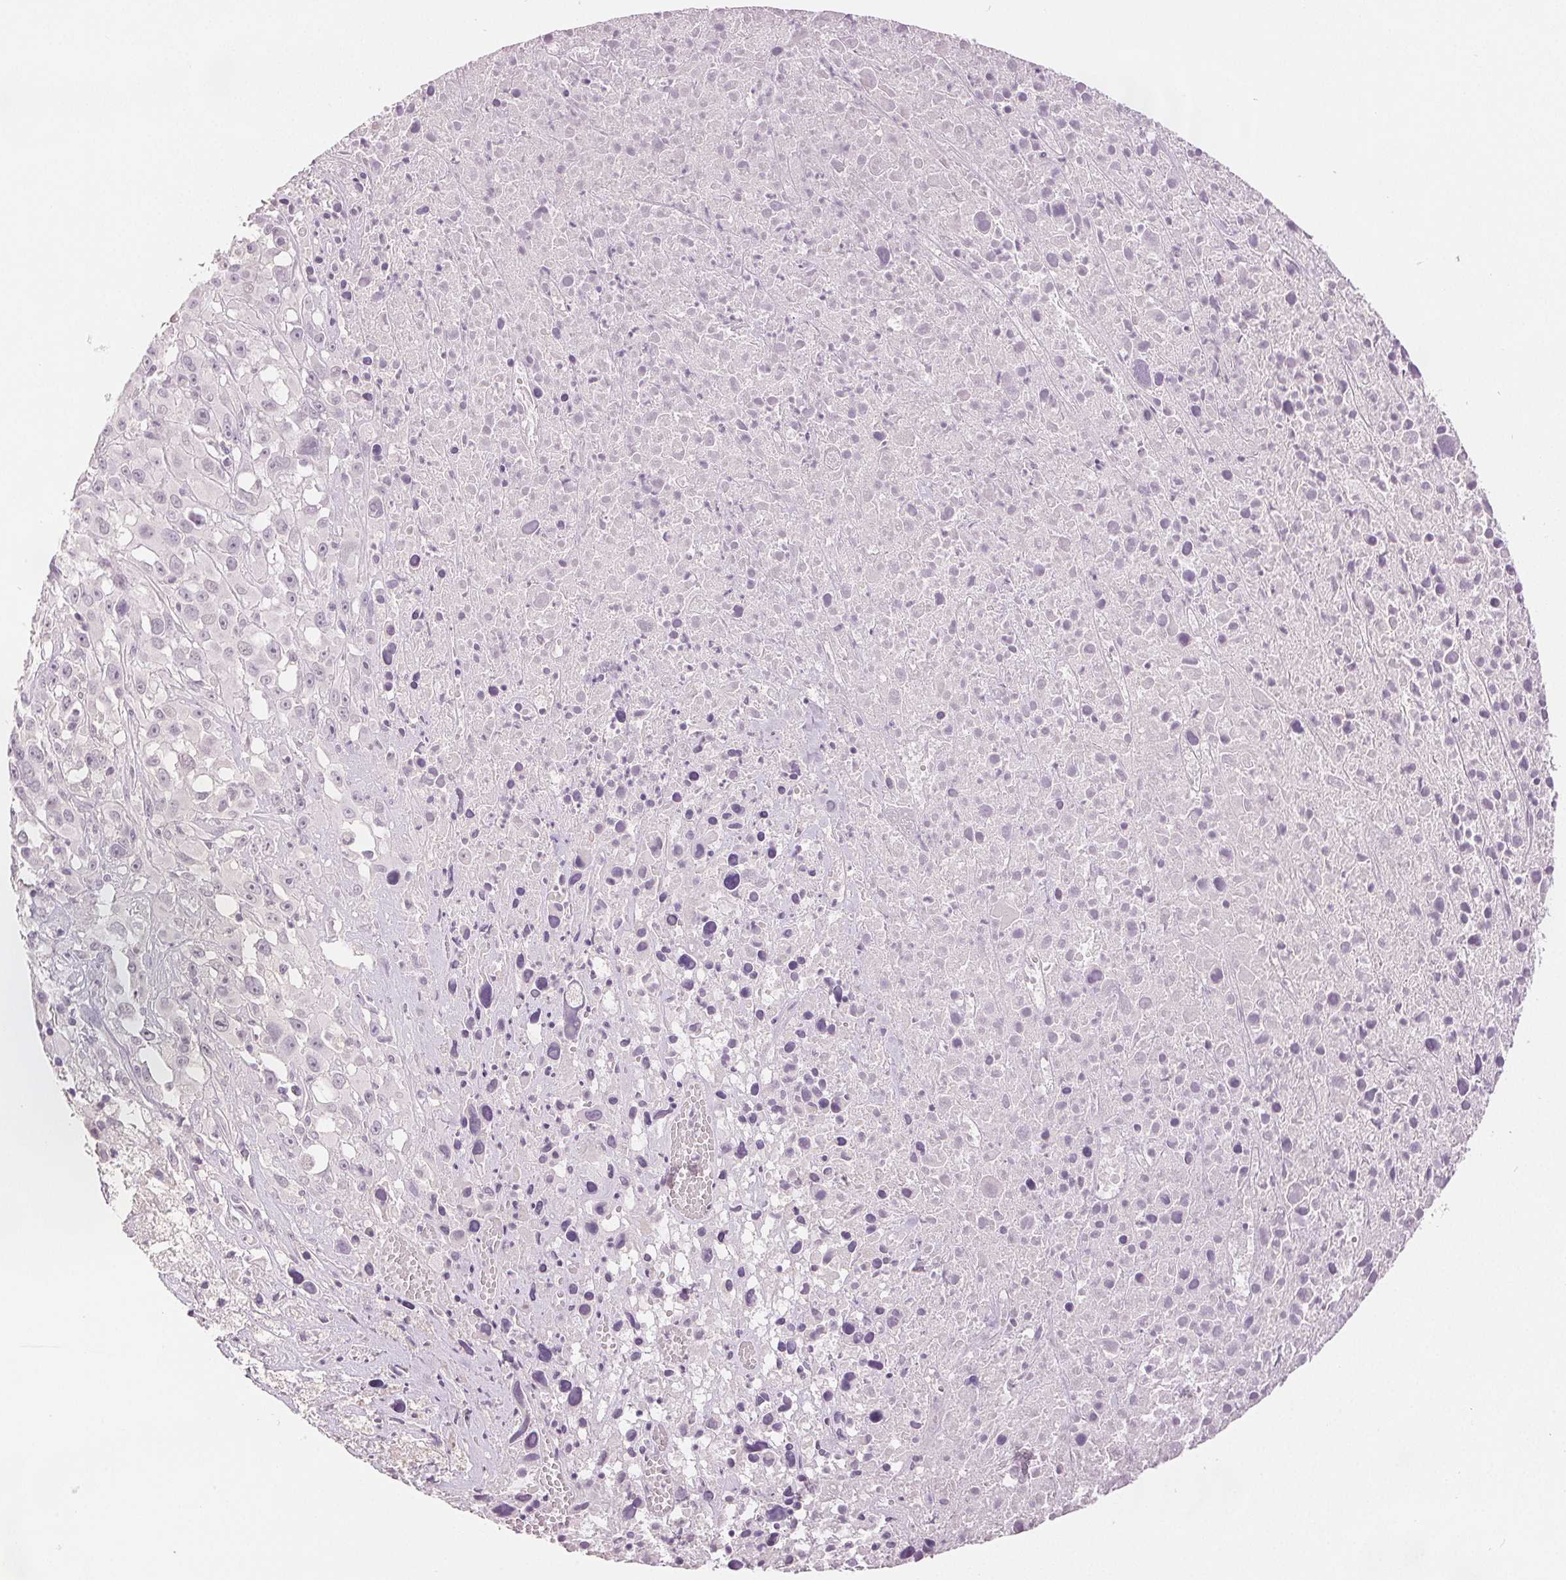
{"staining": {"intensity": "negative", "quantity": "none", "location": "none"}, "tissue": "melanoma", "cell_type": "Tumor cells", "image_type": "cancer", "snomed": [{"axis": "morphology", "description": "Malignant melanoma, Metastatic site"}, {"axis": "topography", "description": "Soft tissue"}], "caption": "Immunohistochemistry of melanoma exhibits no expression in tumor cells.", "gene": "SCGN", "patient": {"sex": "male", "age": 50}}